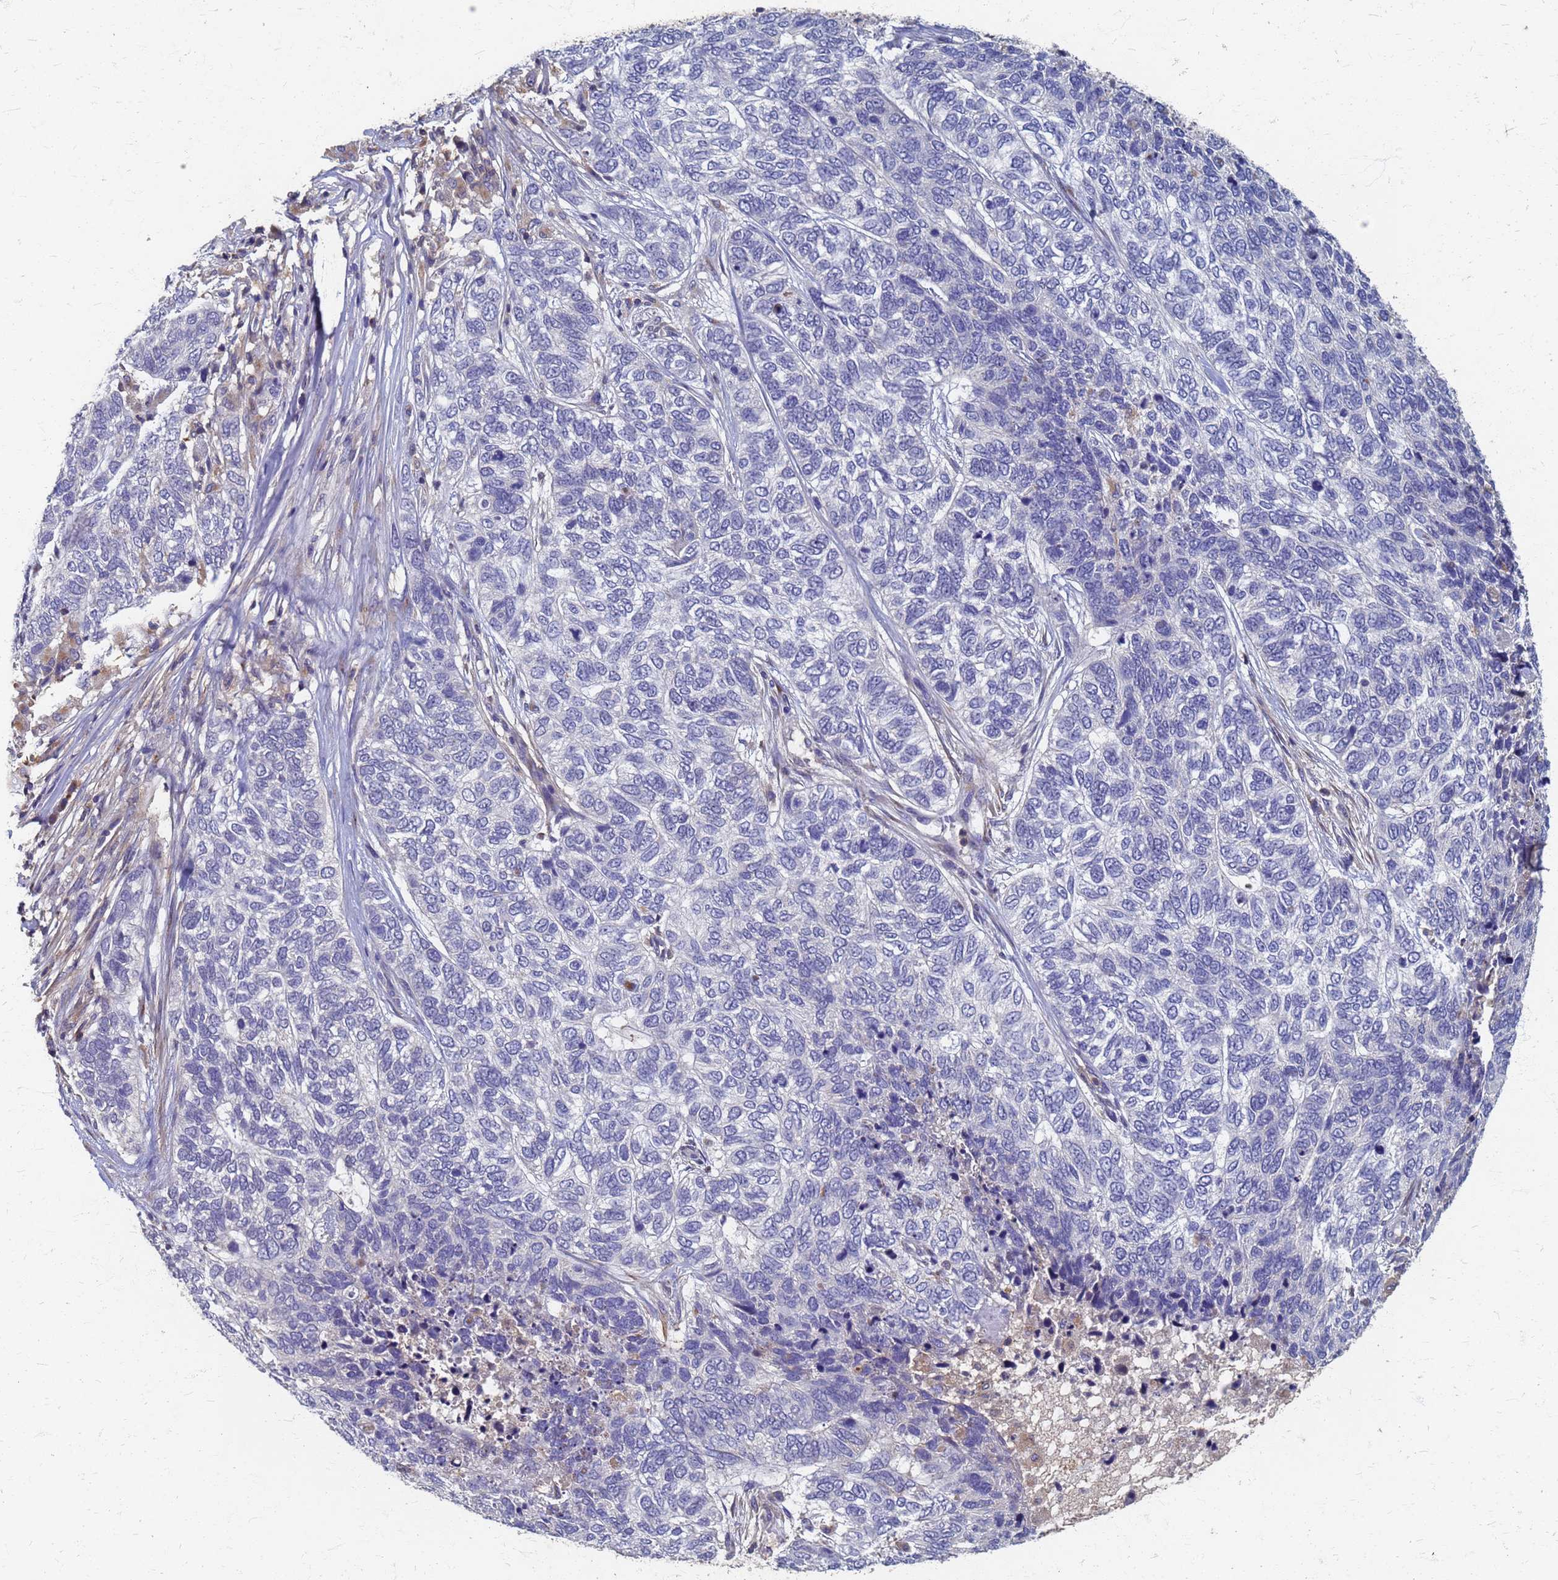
{"staining": {"intensity": "negative", "quantity": "none", "location": "none"}, "tissue": "skin cancer", "cell_type": "Tumor cells", "image_type": "cancer", "snomed": [{"axis": "morphology", "description": "Basal cell carcinoma"}, {"axis": "topography", "description": "Skin"}], "caption": "Tumor cells show no significant protein positivity in skin basal cell carcinoma.", "gene": "KRCC1", "patient": {"sex": "female", "age": 65}}